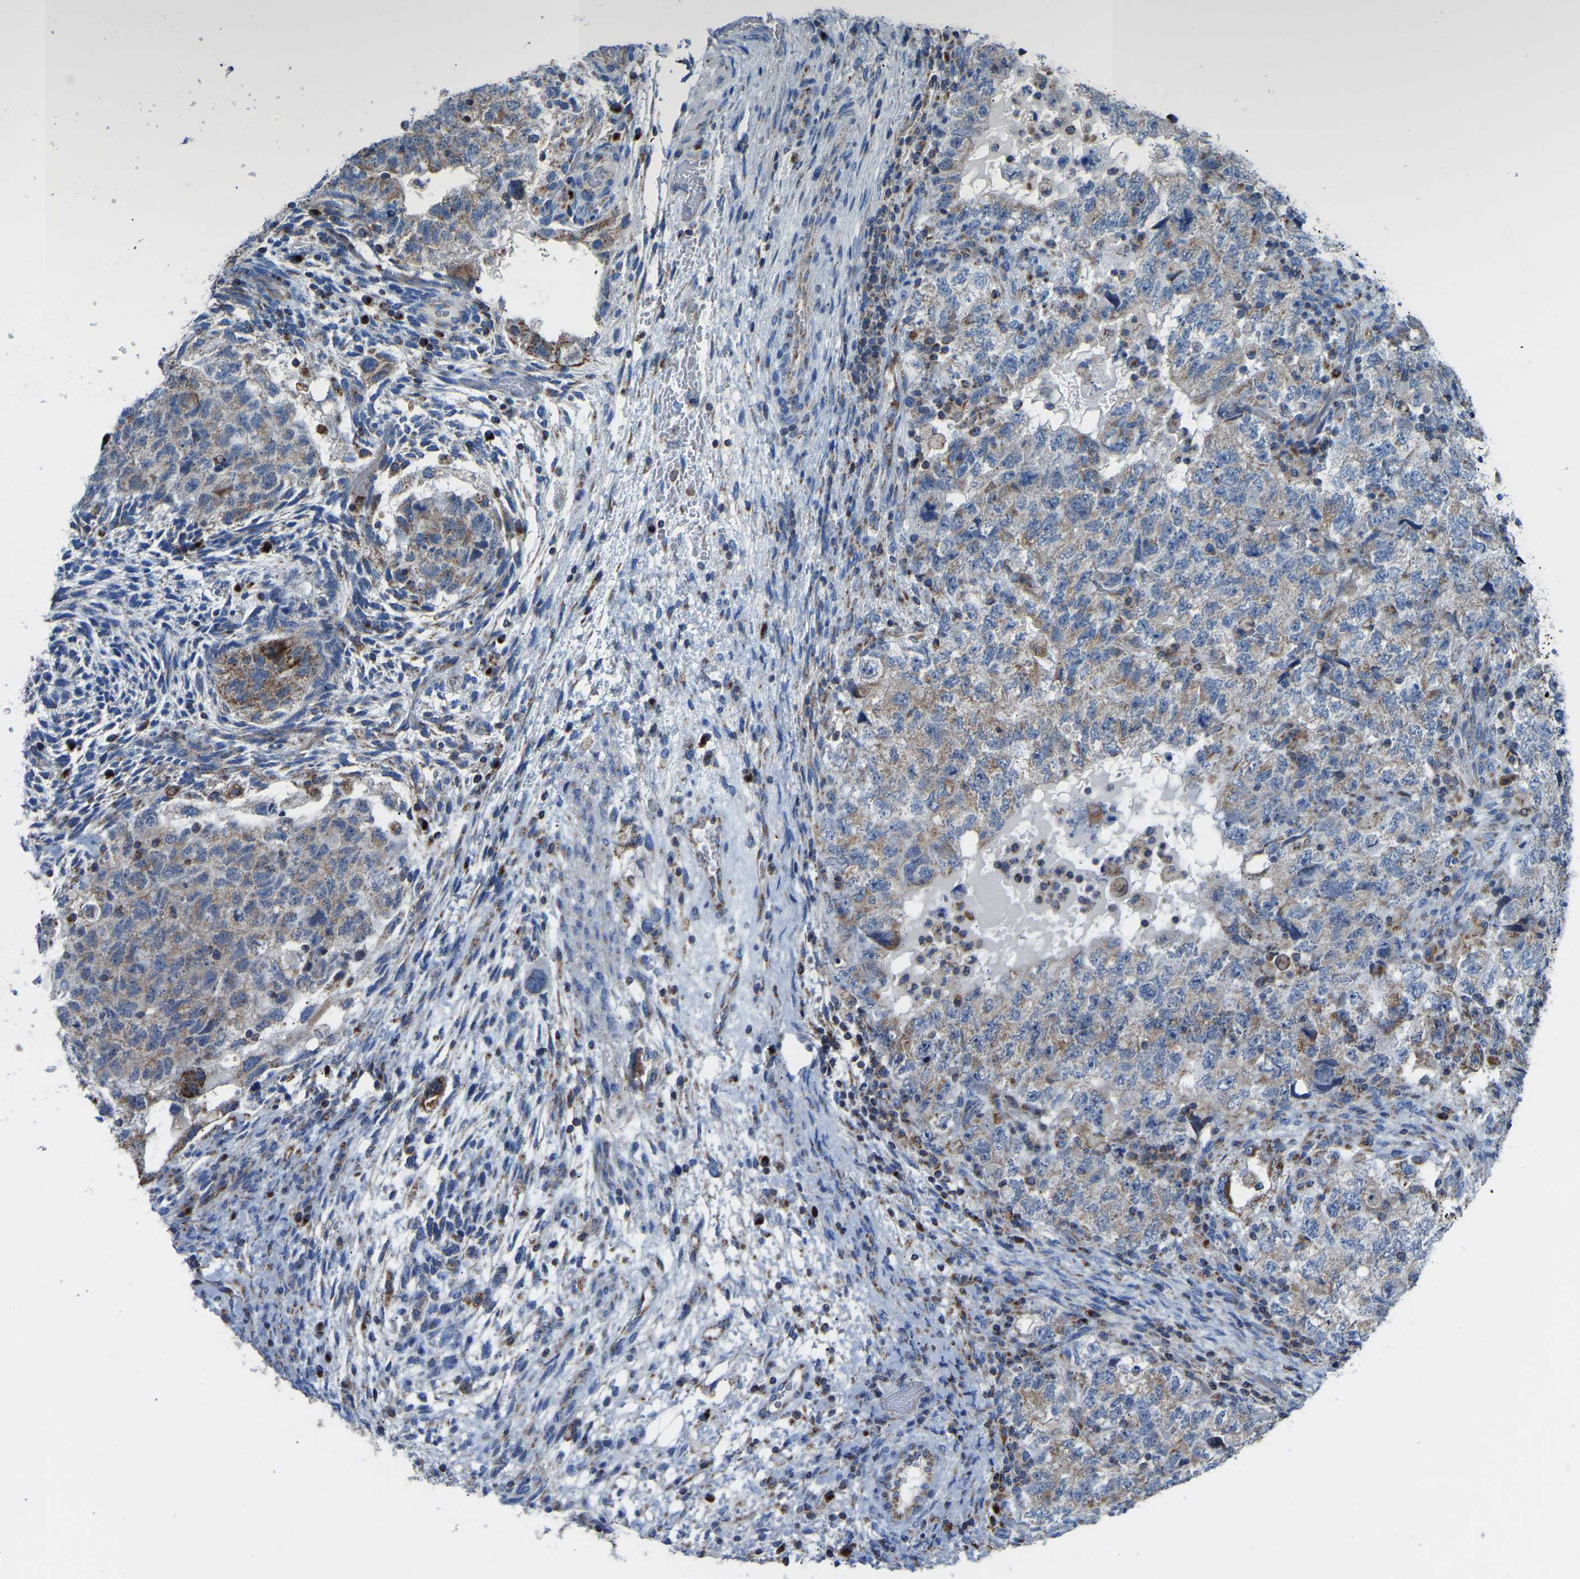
{"staining": {"intensity": "moderate", "quantity": "<25%", "location": "cytoplasmic/membranous"}, "tissue": "testis cancer", "cell_type": "Tumor cells", "image_type": "cancer", "snomed": [{"axis": "morphology", "description": "Carcinoma, Embryonal, NOS"}, {"axis": "topography", "description": "Testis"}], "caption": "Protein staining of testis embryonal carcinoma tissue demonstrates moderate cytoplasmic/membranous positivity in approximately <25% of tumor cells.", "gene": "ETFB", "patient": {"sex": "male", "age": 36}}